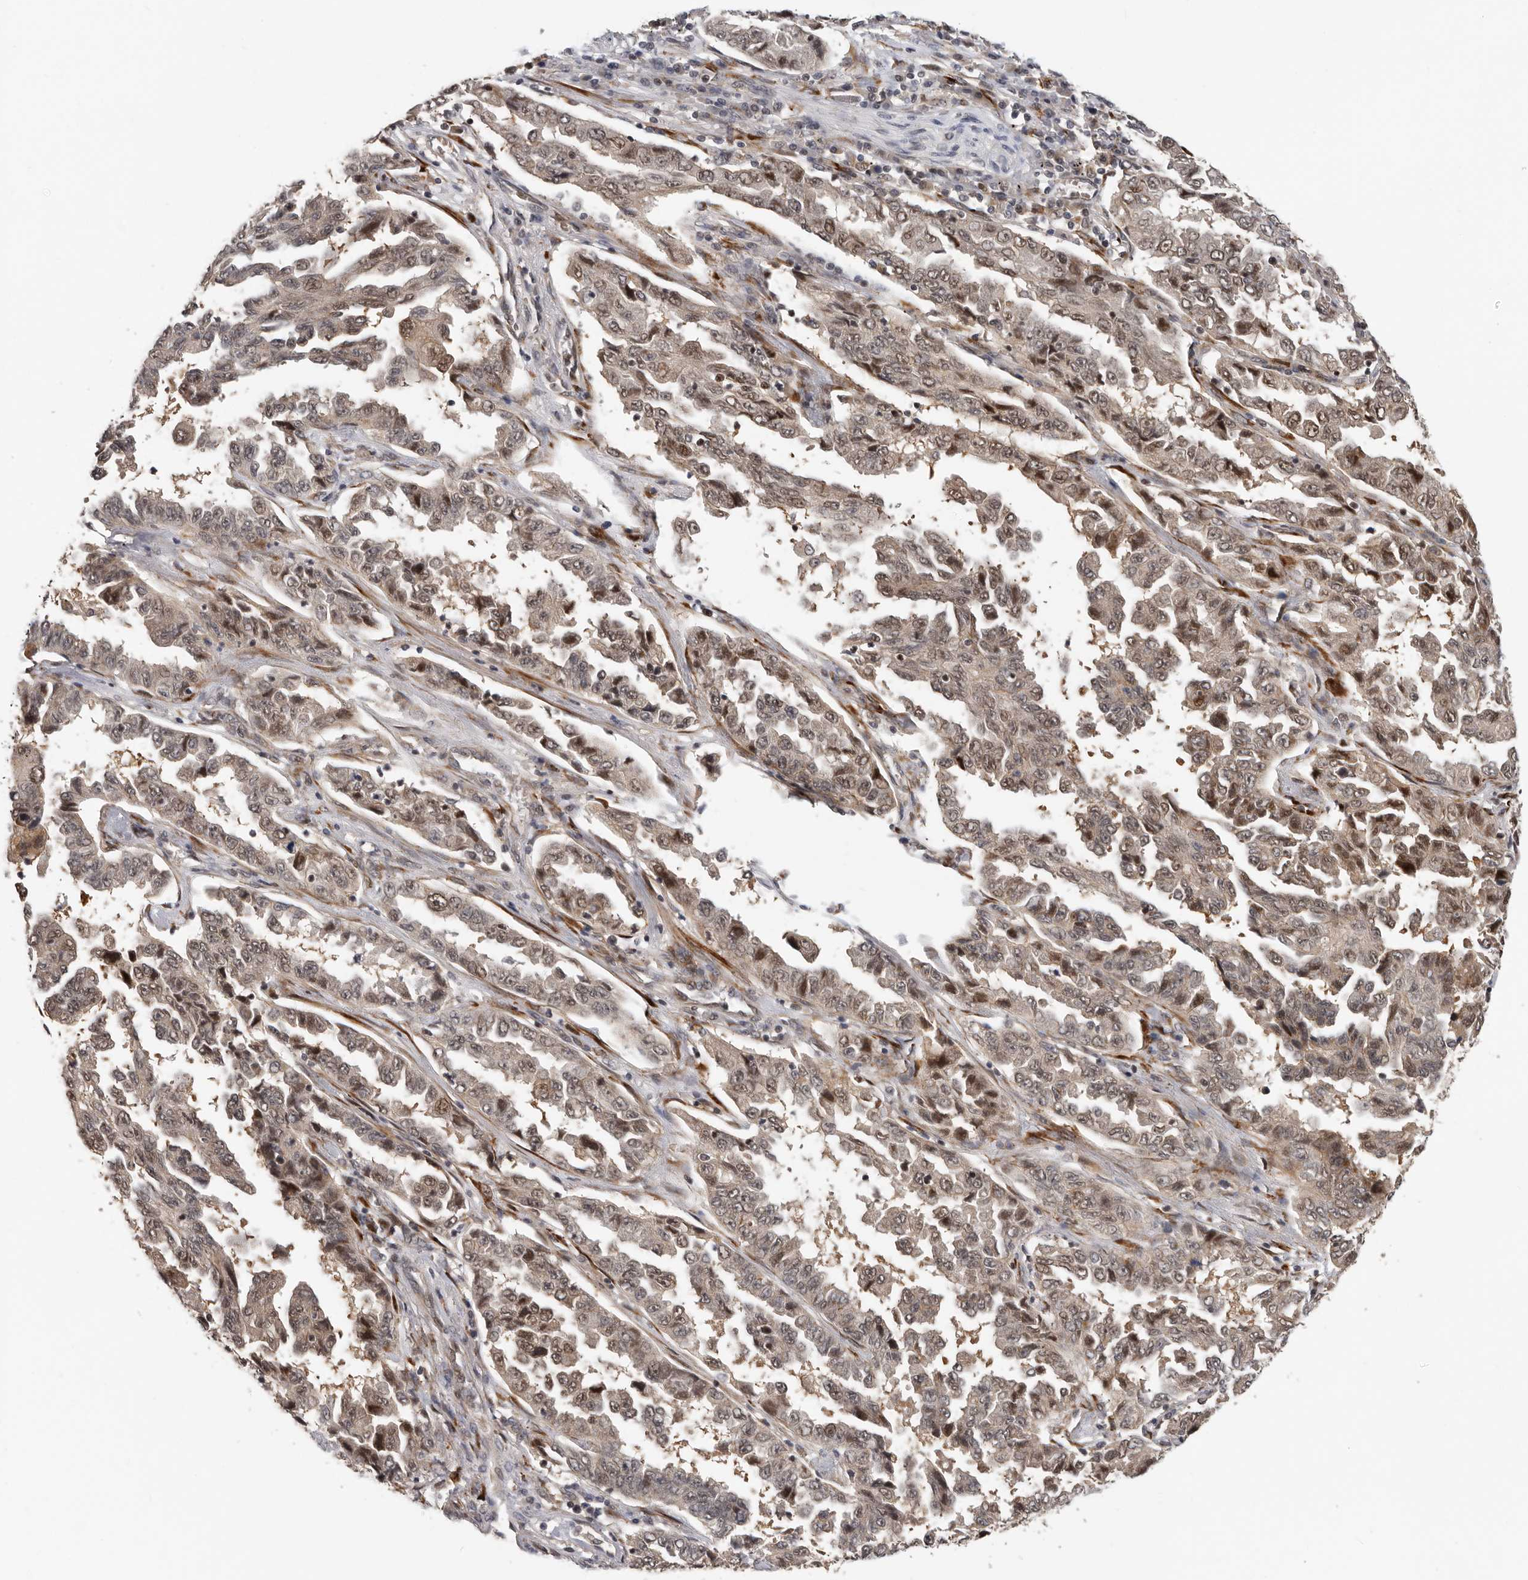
{"staining": {"intensity": "moderate", "quantity": ">75%", "location": "cytoplasmic/membranous,nuclear"}, "tissue": "lung cancer", "cell_type": "Tumor cells", "image_type": "cancer", "snomed": [{"axis": "morphology", "description": "Adenocarcinoma, NOS"}, {"axis": "topography", "description": "Lung"}], "caption": "Immunohistochemical staining of adenocarcinoma (lung) exhibits medium levels of moderate cytoplasmic/membranous and nuclear protein positivity in about >75% of tumor cells.", "gene": "HENMT1", "patient": {"sex": "female", "age": 51}}